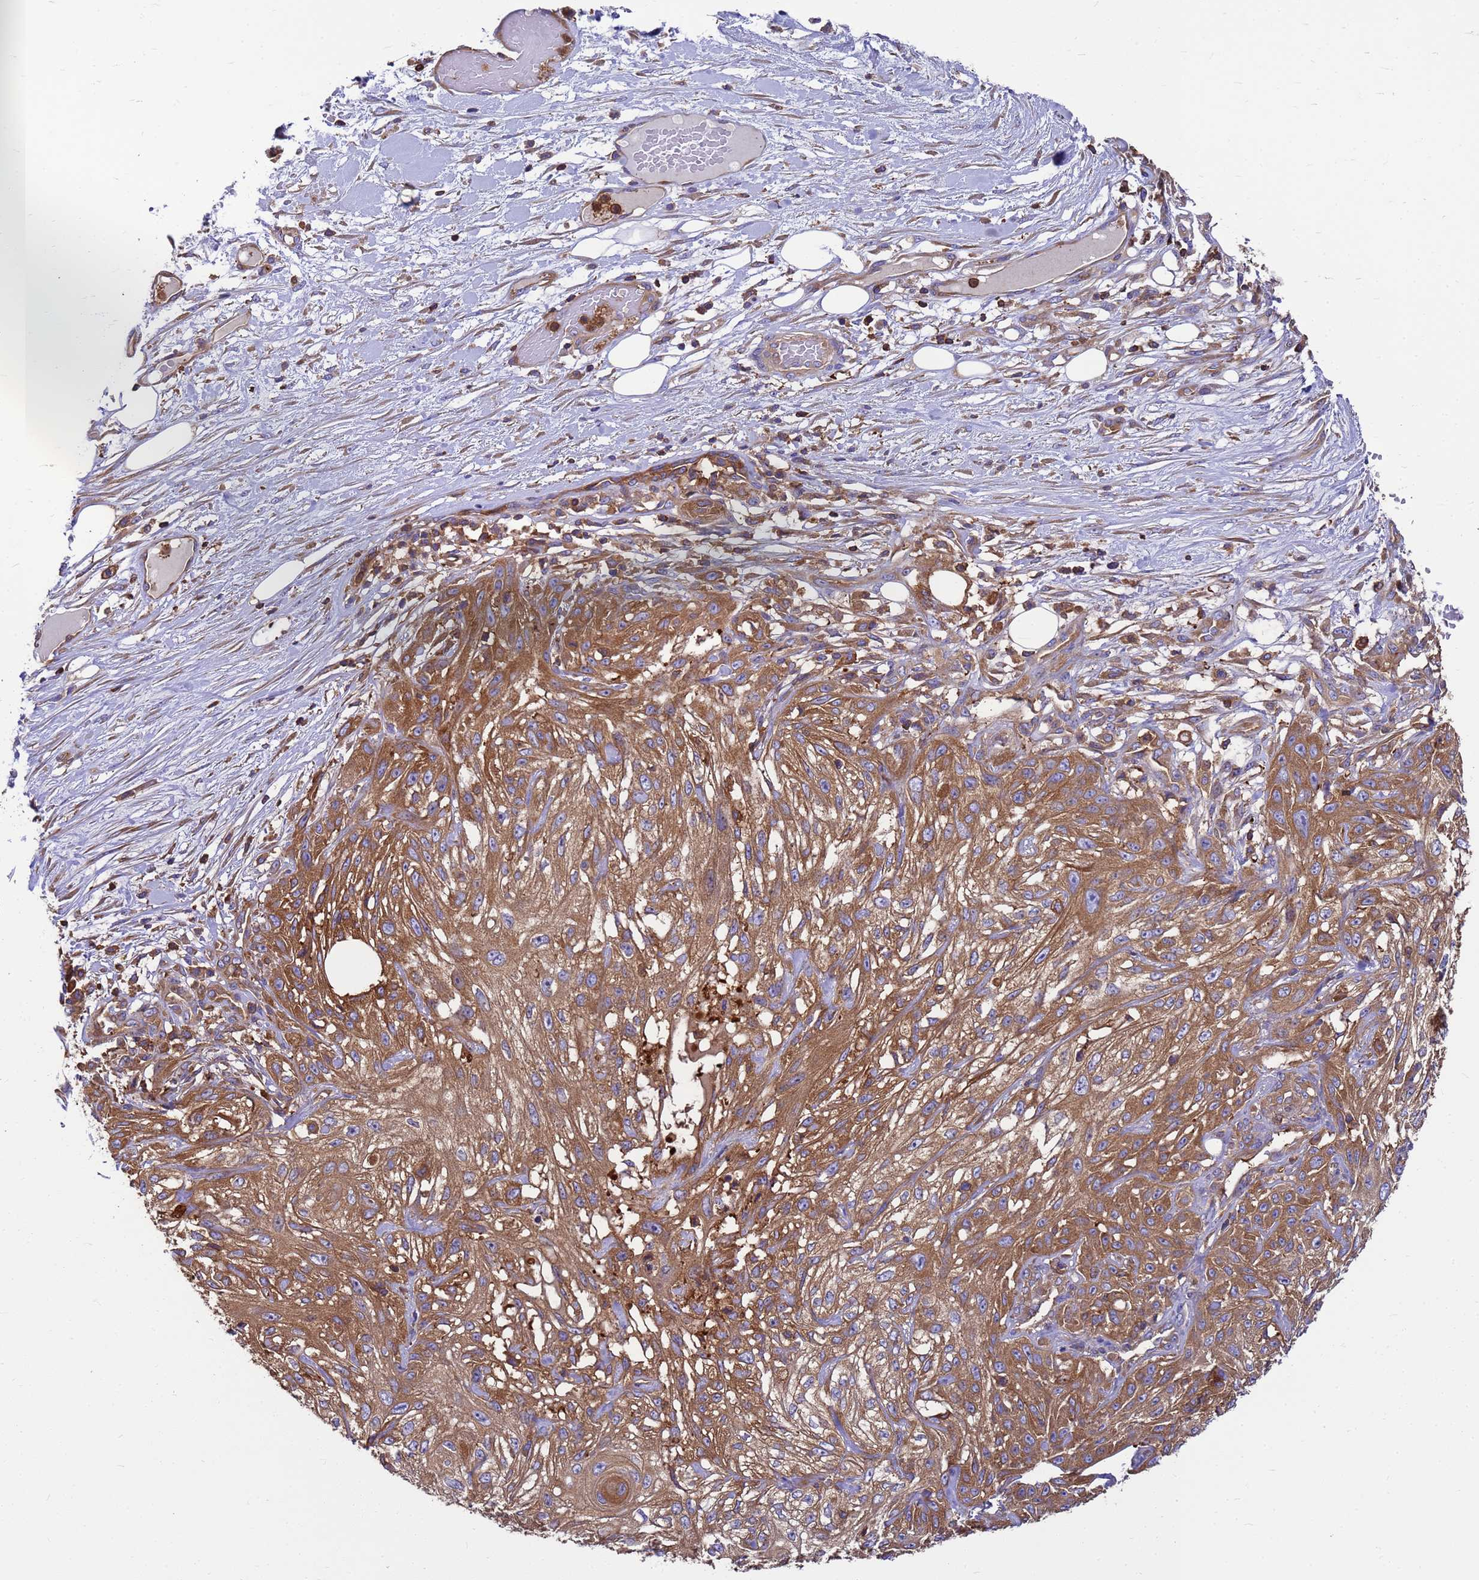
{"staining": {"intensity": "moderate", "quantity": ">75%", "location": "cytoplasmic/membranous"}, "tissue": "skin cancer", "cell_type": "Tumor cells", "image_type": "cancer", "snomed": [{"axis": "morphology", "description": "Squamous cell carcinoma, NOS"}, {"axis": "morphology", "description": "Squamous cell carcinoma, metastatic, NOS"}, {"axis": "topography", "description": "Skin"}, {"axis": "topography", "description": "Lymph node"}], "caption": "This photomicrograph reveals immunohistochemistry (IHC) staining of skin cancer (squamous cell carcinoma), with medium moderate cytoplasmic/membranous positivity in approximately >75% of tumor cells.", "gene": "ZNF235", "patient": {"sex": "male", "age": 75}}